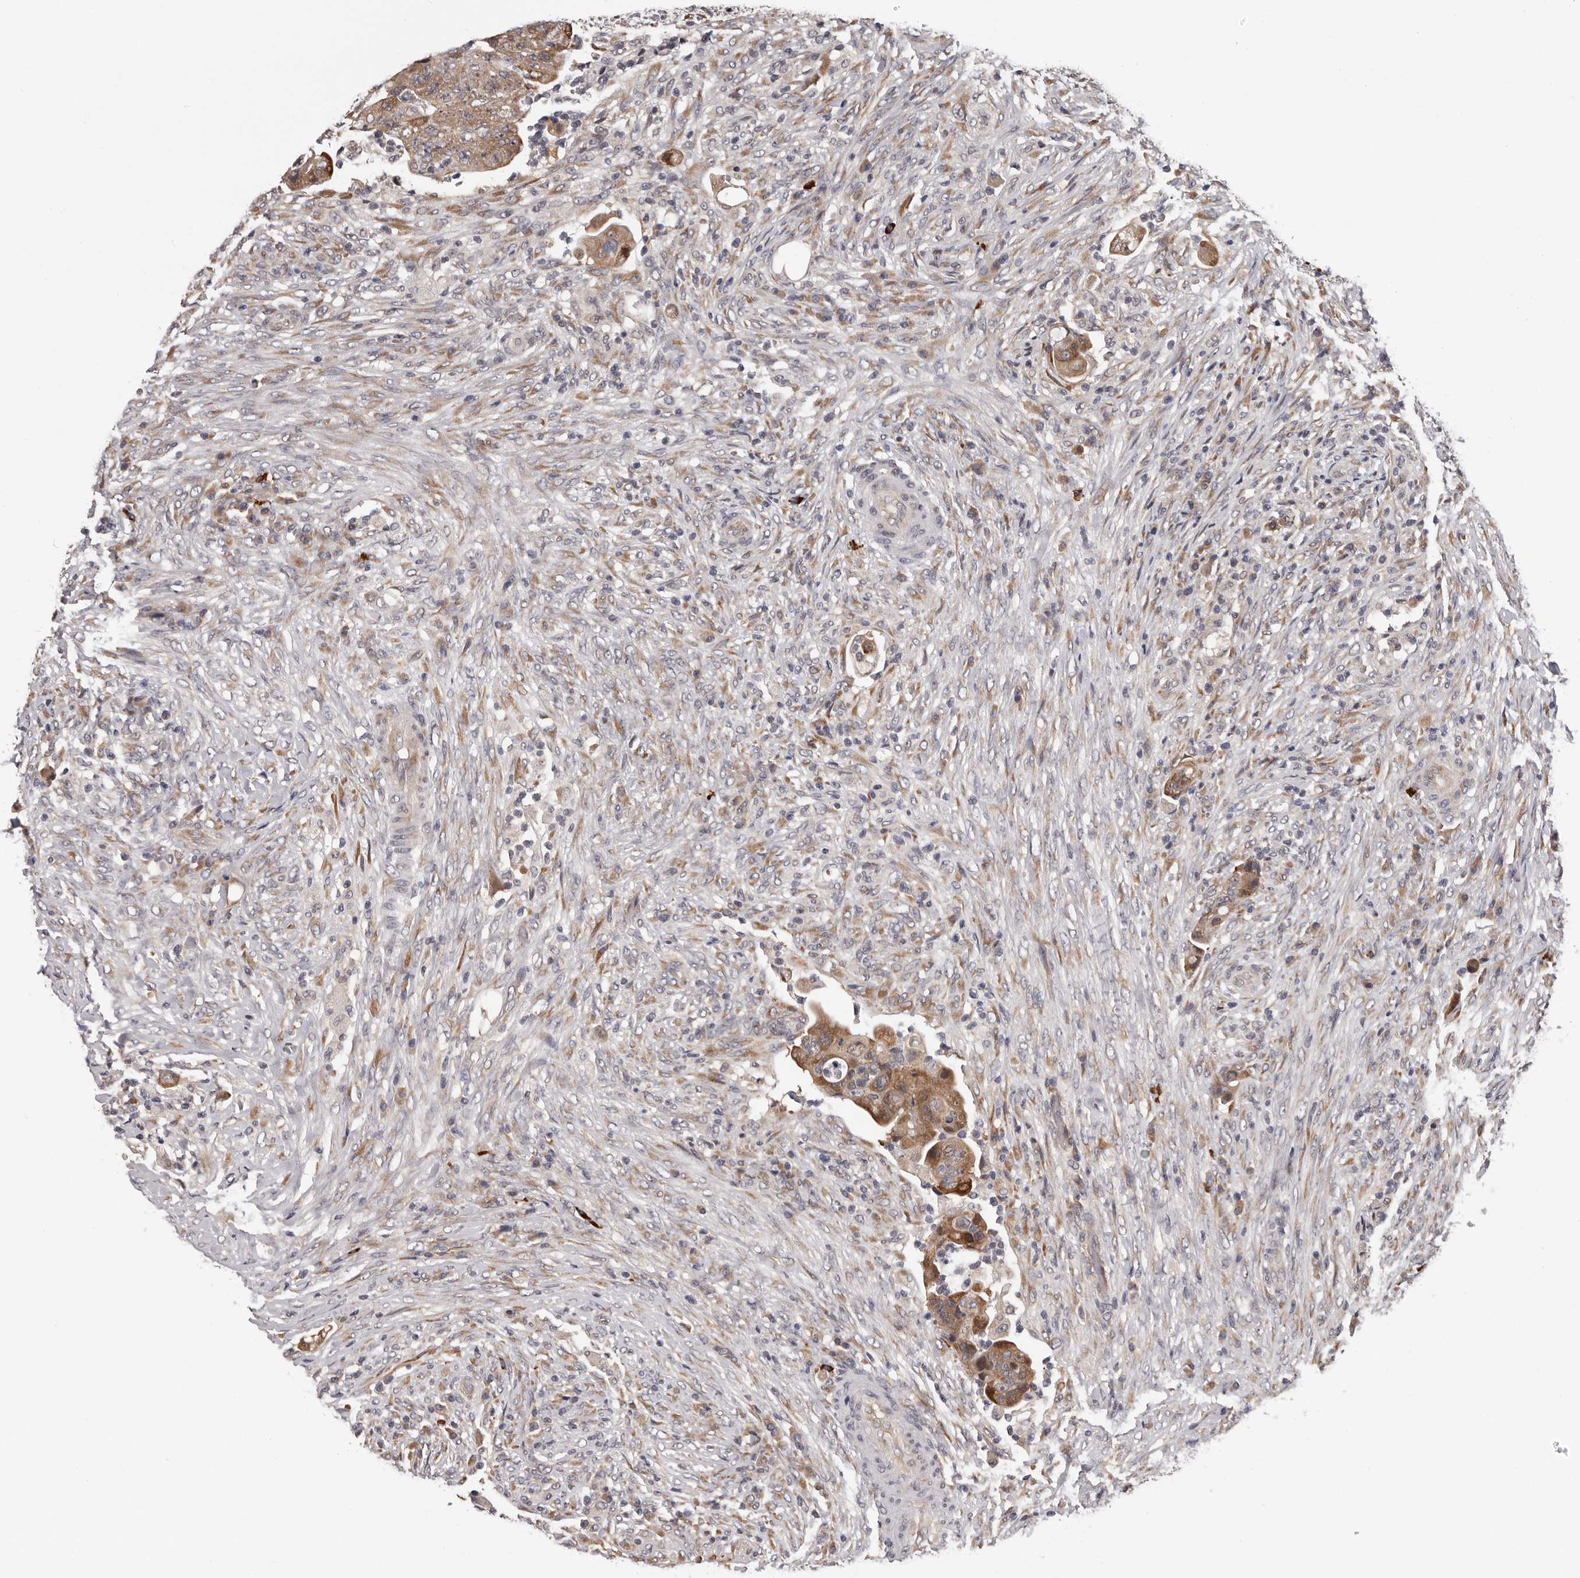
{"staining": {"intensity": "moderate", "quantity": ">75%", "location": "cytoplasmic/membranous"}, "tissue": "colorectal cancer", "cell_type": "Tumor cells", "image_type": "cancer", "snomed": [{"axis": "morphology", "description": "Adenocarcinoma, NOS"}, {"axis": "topography", "description": "Rectum"}], "caption": "This image exhibits immunohistochemistry (IHC) staining of human colorectal cancer (adenocarcinoma), with medium moderate cytoplasmic/membranous staining in about >75% of tumor cells.", "gene": "MED8", "patient": {"sex": "female", "age": 71}}